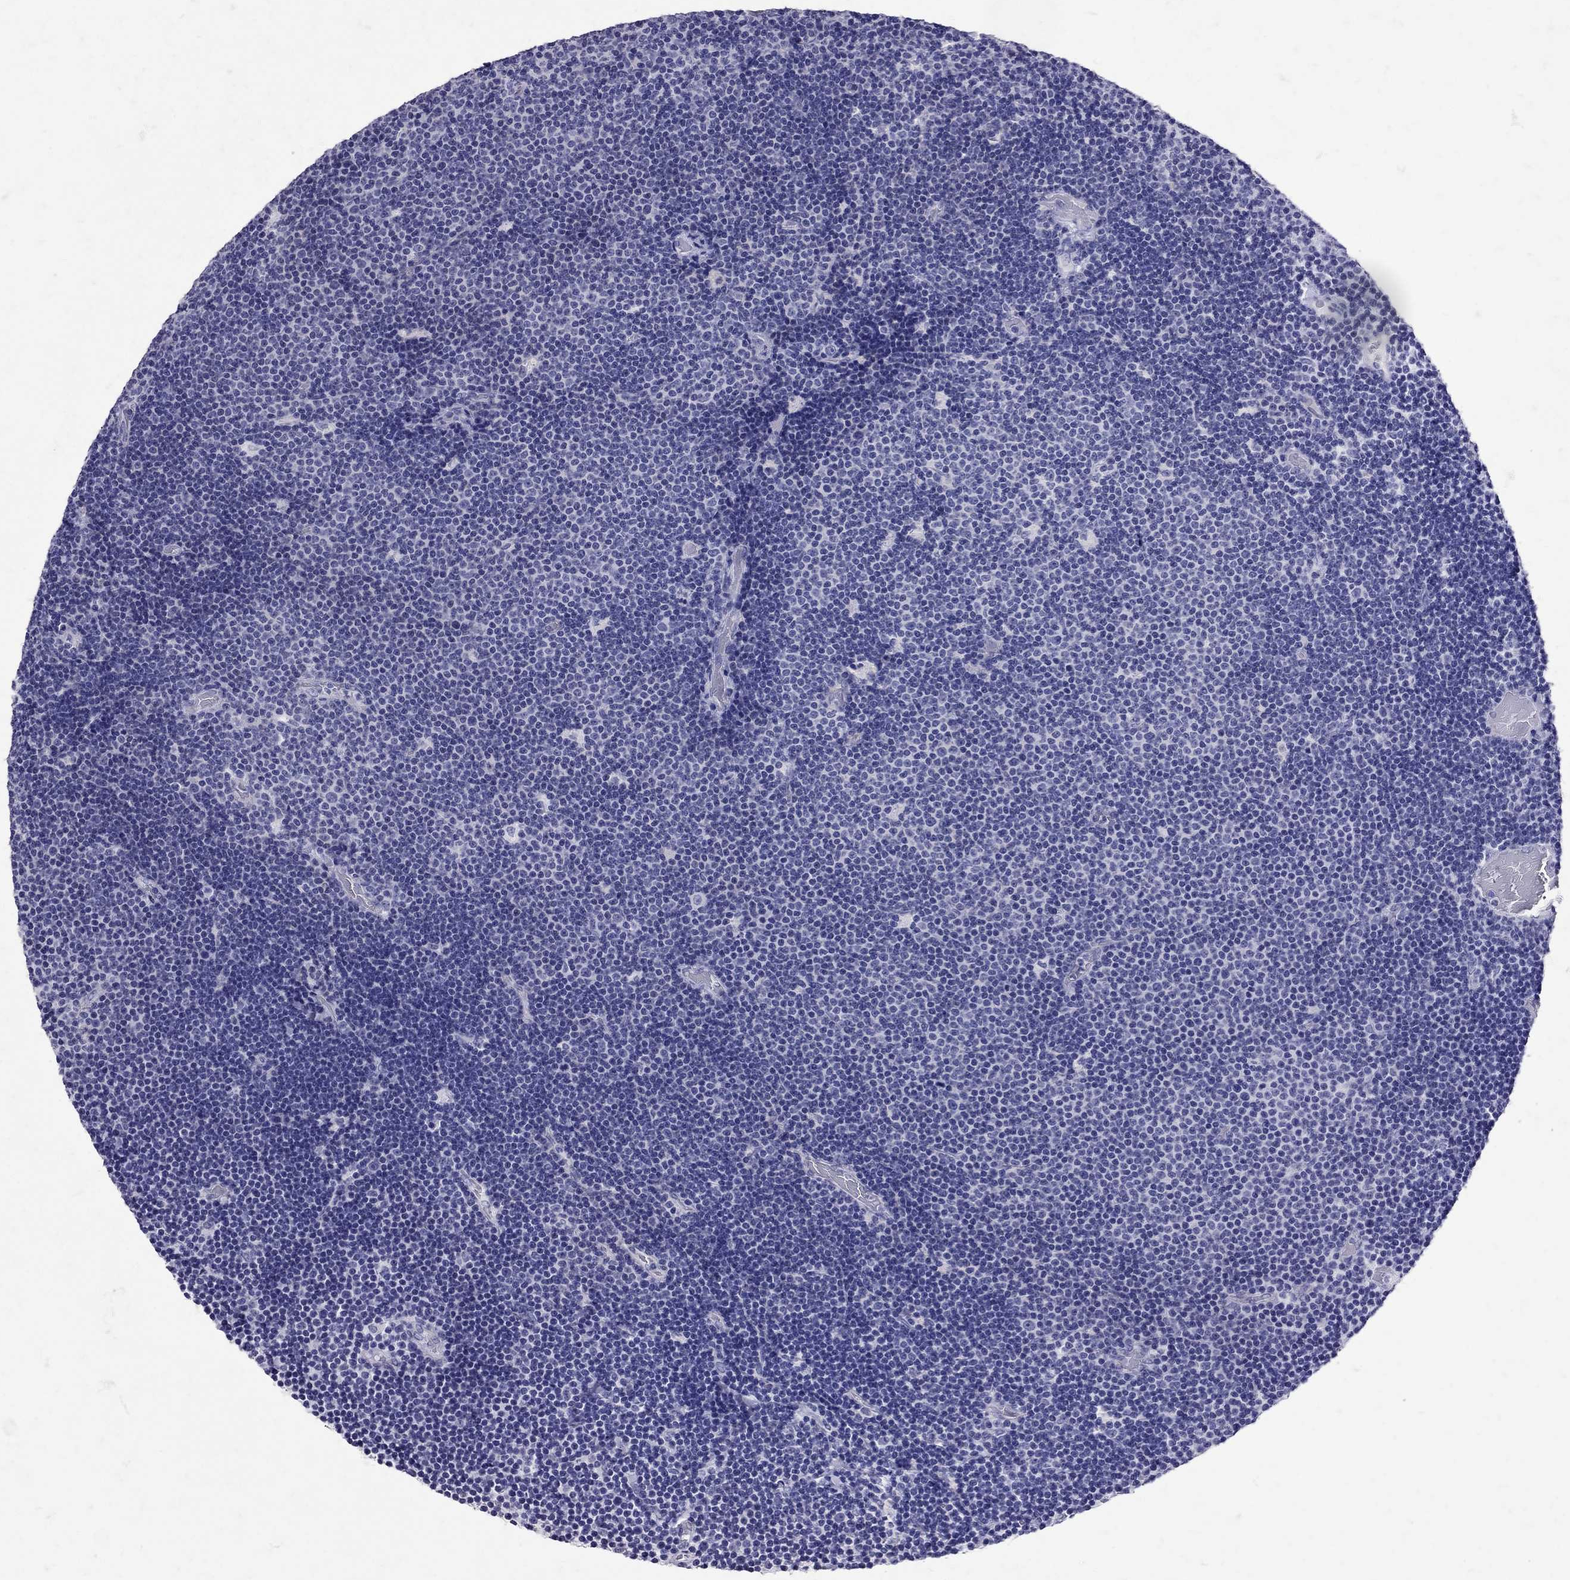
{"staining": {"intensity": "negative", "quantity": "none", "location": "none"}, "tissue": "lymphoma", "cell_type": "Tumor cells", "image_type": "cancer", "snomed": [{"axis": "morphology", "description": "Malignant lymphoma, non-Hodgkin's type, Low grade"}, {"axis": "topography", "description": "Brain"}], "caption": "The micrograph shows no staining of tumor cells in malignant lymphoma, non-Hodgkin's type (low-grade).", "gene": "SST", "patient": {"sex": "female", "age": 66}}